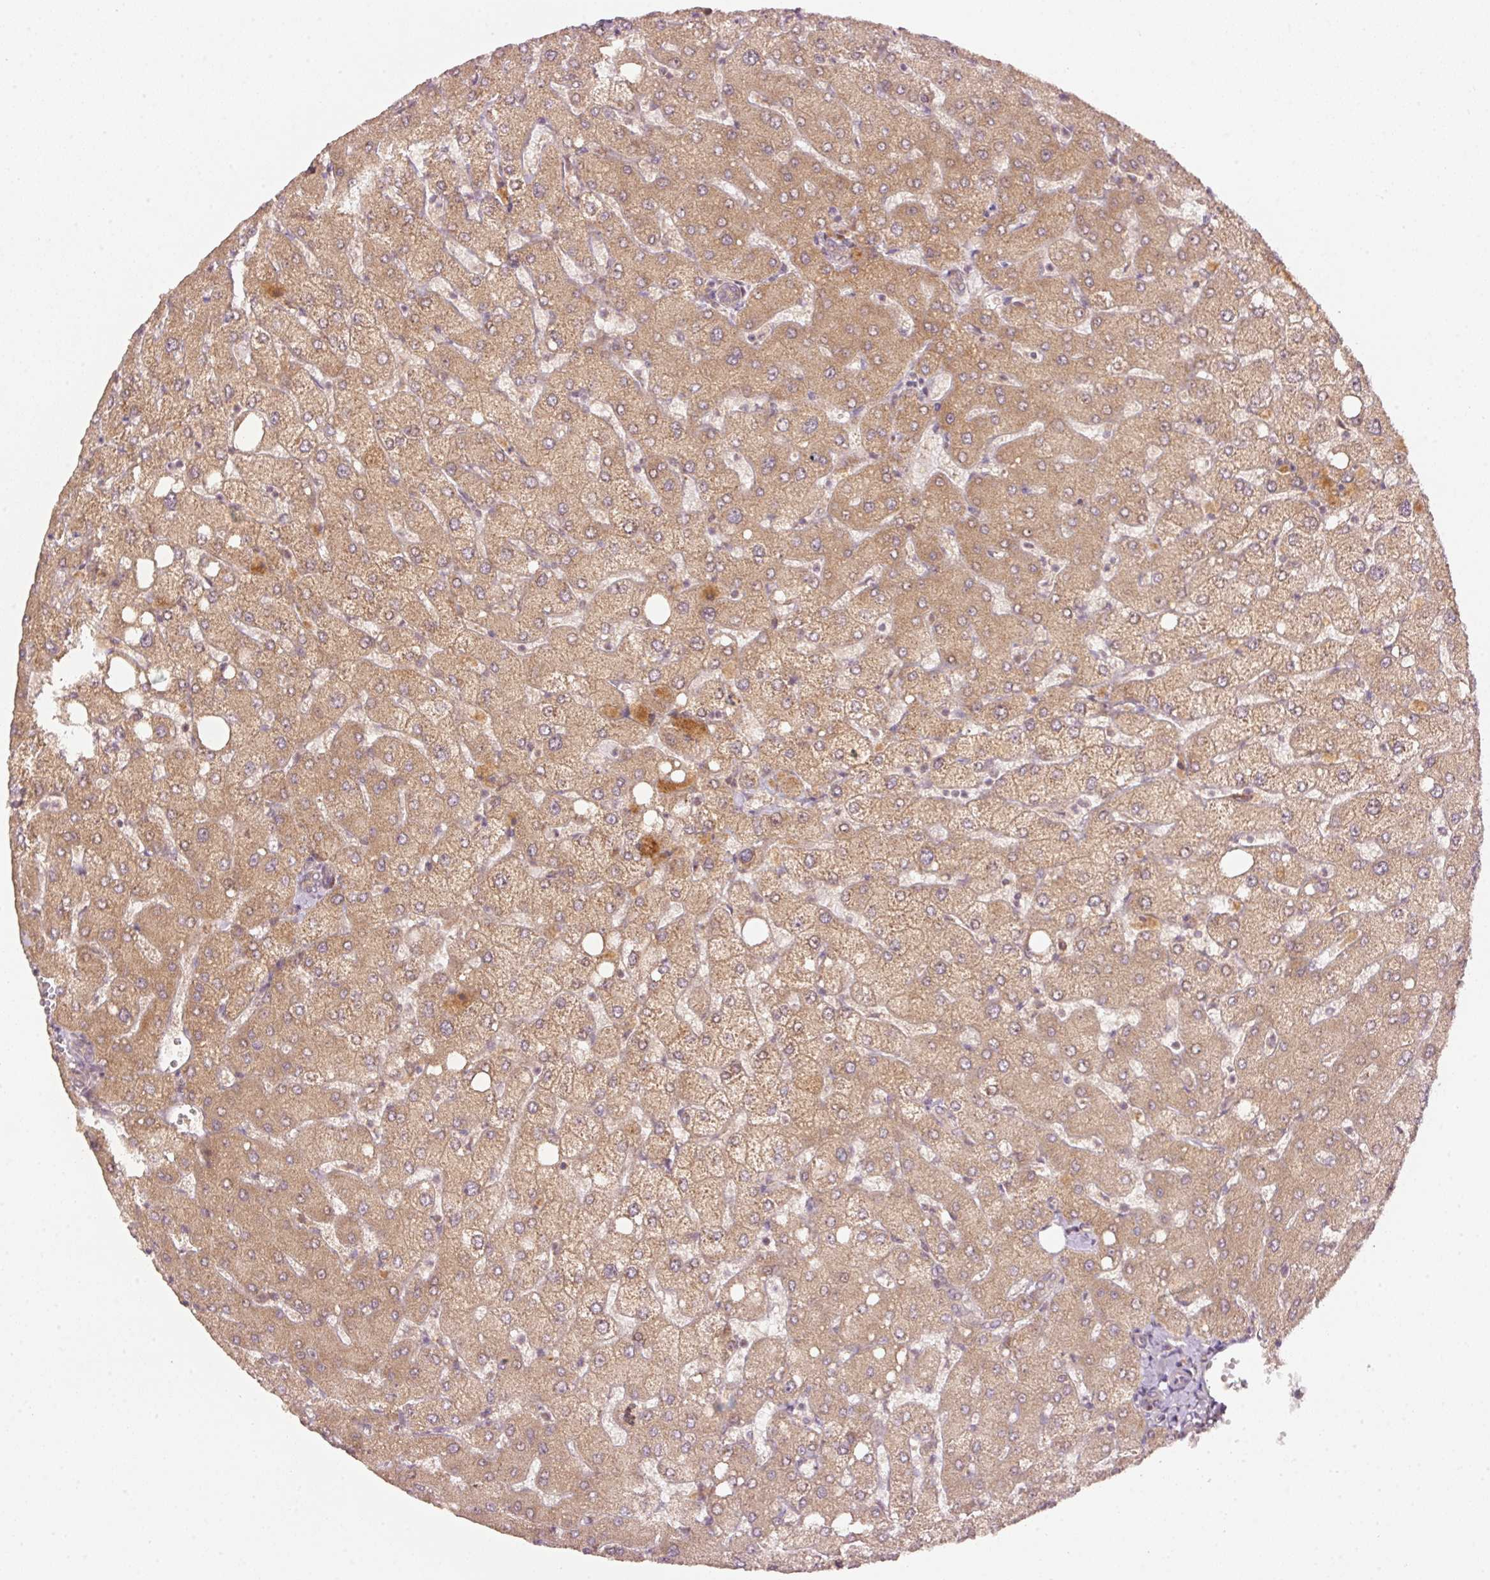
{"staining": {"intensity": "negative", "quantity": "none", "location": "none"}, "tissue": "liver", "cell_type": "Cholangiocytes", "image_type": "normal", "snomed": [{"axis": "morphology", "description": "Normal tissue, NOS"}, {"axis": "topography", "description": "Liver"}], "caption": "The IHC histopathology image has no significant expression in cholangiocytes of liver. Brightfield microscopy of immunohistochemistry stained with DAB (3,3'-diaminobenzidine) (brown) and hematoxylin (blue), captured at high magnification.", "gene": "PCDHB1", "patient": {"sex": "female", "age": 54}}